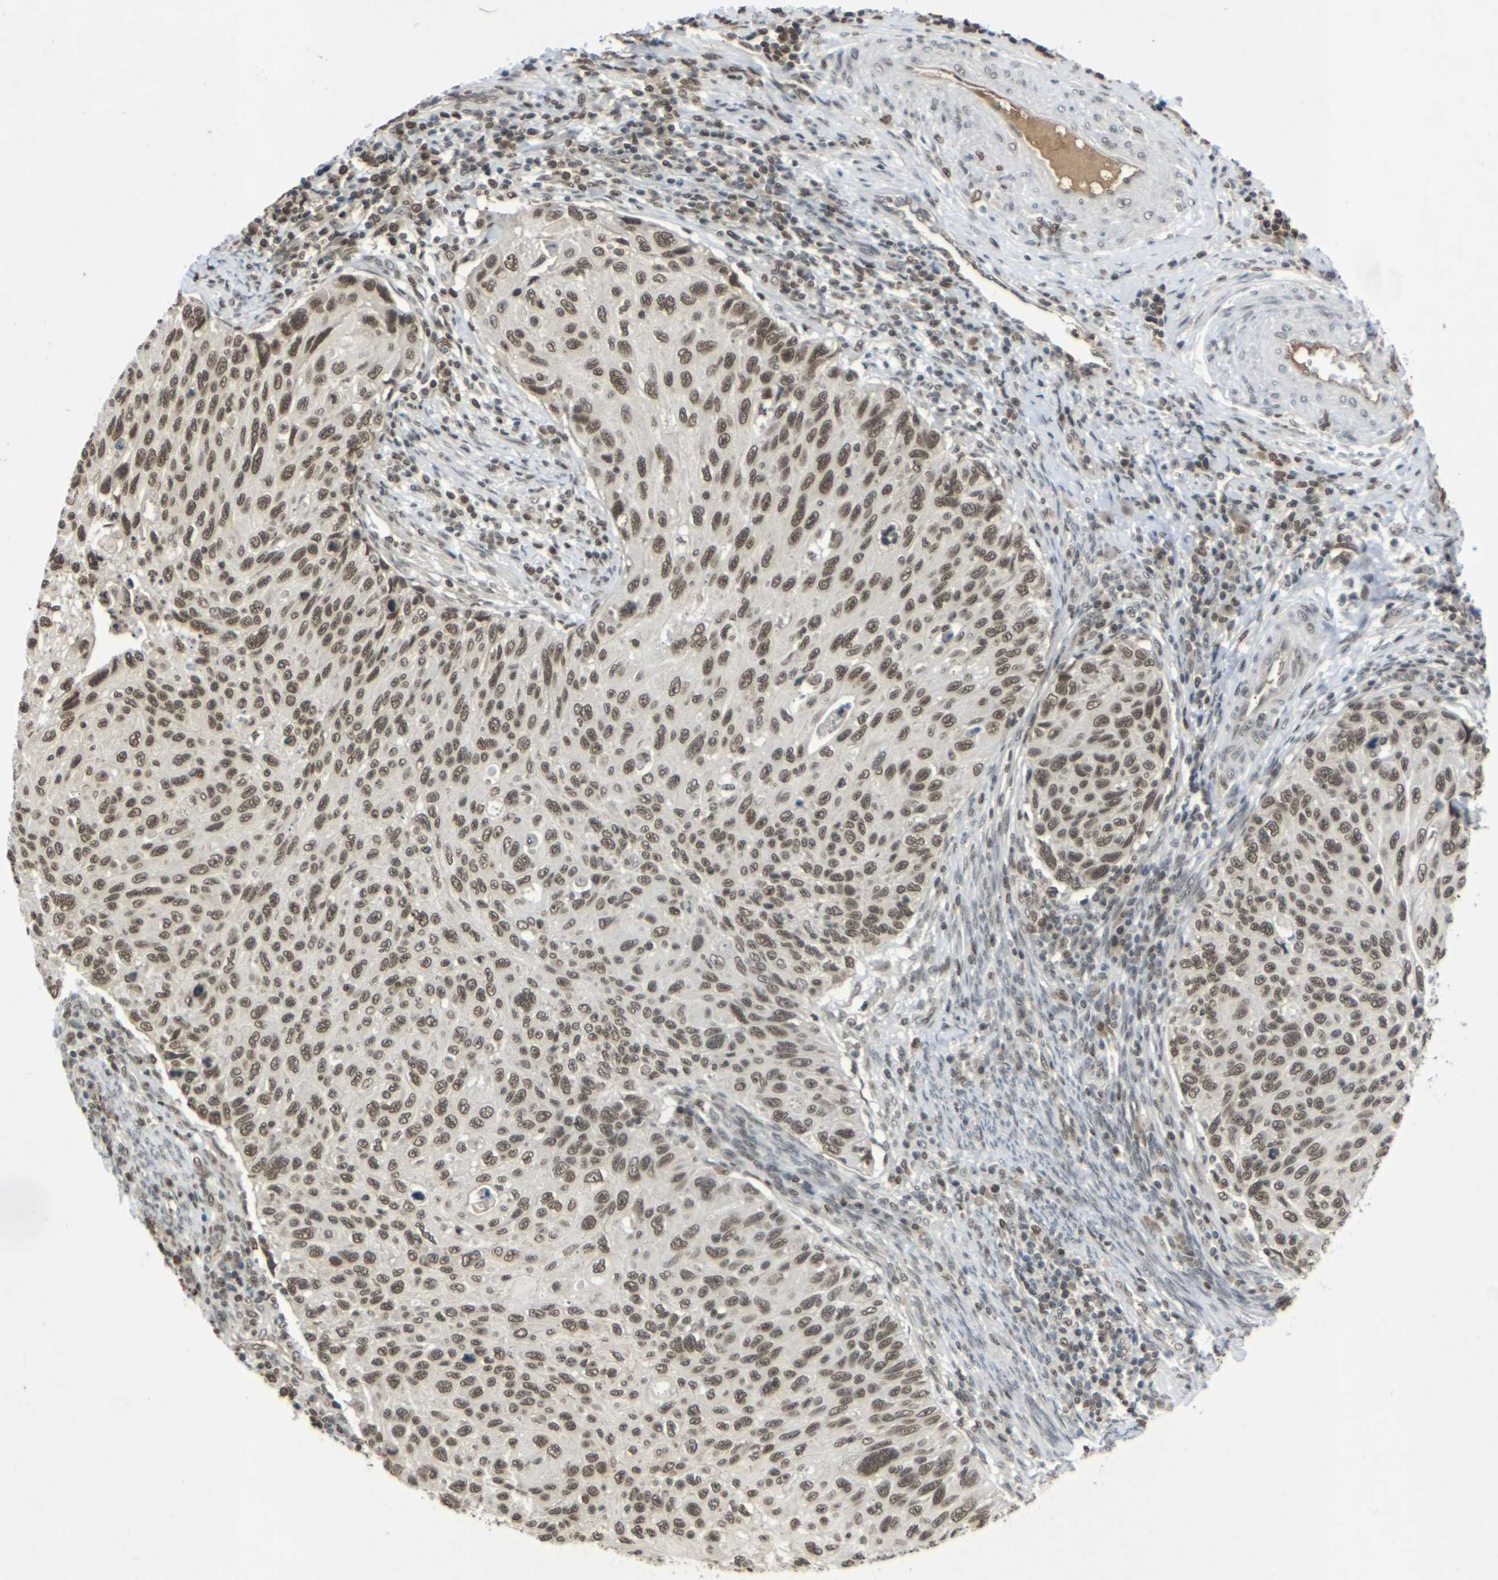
{"staining": {"intensity": "moderate", "quantity": ">75%", "location": "nuclear"}, "tissue": "cervical cancer", "cell_type": "Tumor cells", "image_type": "cancer", "snomed": [{"axis": "morphology", "description": "Squamous cell carcinoma, NOS"}, {"axis": "topography", "description": "Cervix"}], "caption": "A photomicrograph showing moderate nuclear positivity in approximately >75% of tumor cells in cervical squamous cell carcinoma, as visualized by brown immunohistochemical staining.", "gene": "NELFA", "patient": {"sex": "female", "age": 70}}